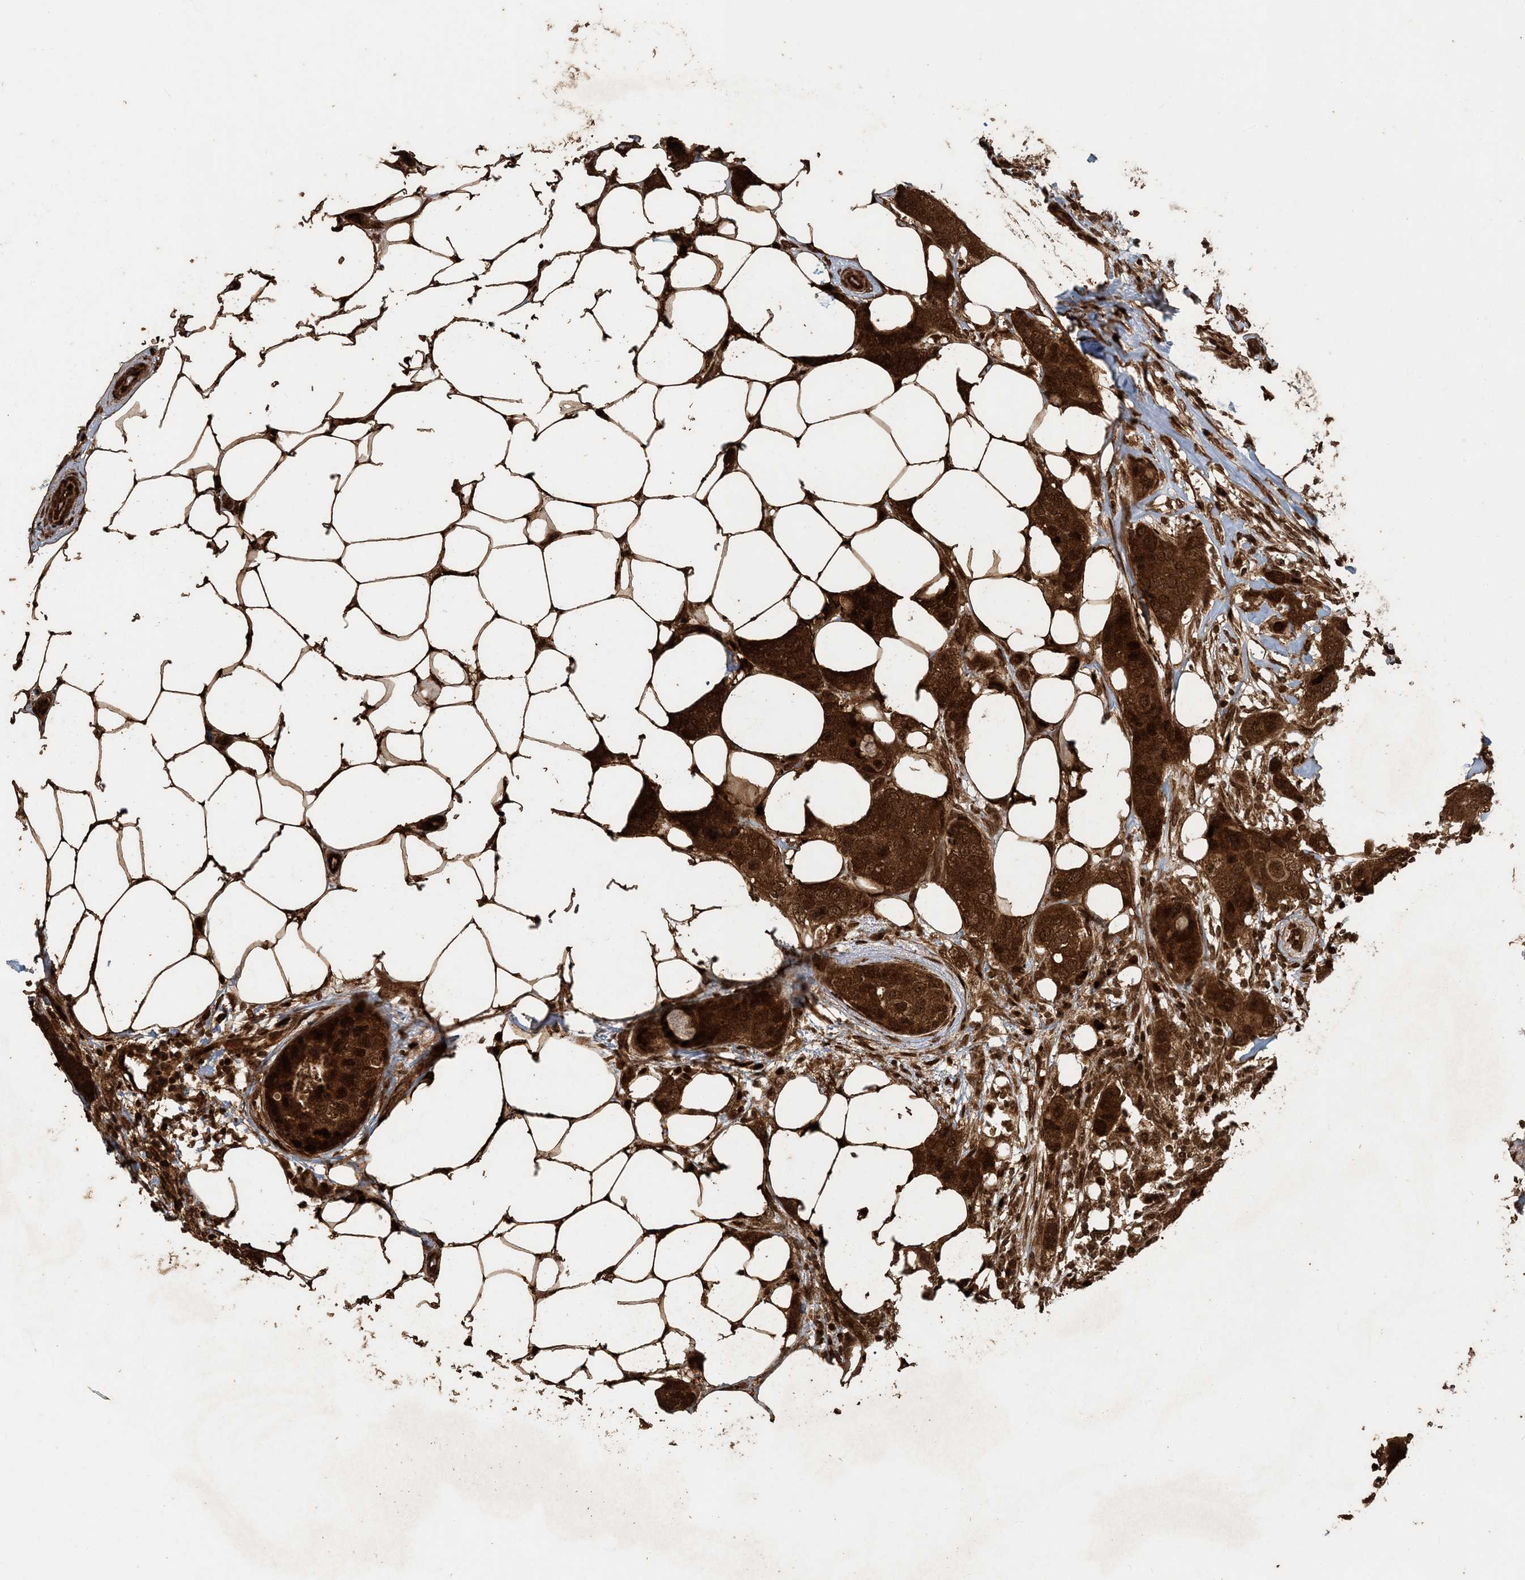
{"staining": {"intensity": "strong", "quantity": ">75%", "location": "cytoplasmic/membranous,nuclear"}, "tissue": "breast cancer", "cell_type": "Tumor cells", "image_type": "cancer", "snomed": [{"axis": "morphology", "description": "Duct carcinoma"}, {"axis": "topography", "description": "Breast"}], "caption": "Breast cancer (invasive ductal carcinoma) stained for a protein reveals strong cytoplasmic/membranous and nuclear positivity in tumor cells.", "gene": "ATP13A2", "patient": {"sex": "female", "age": 50}}